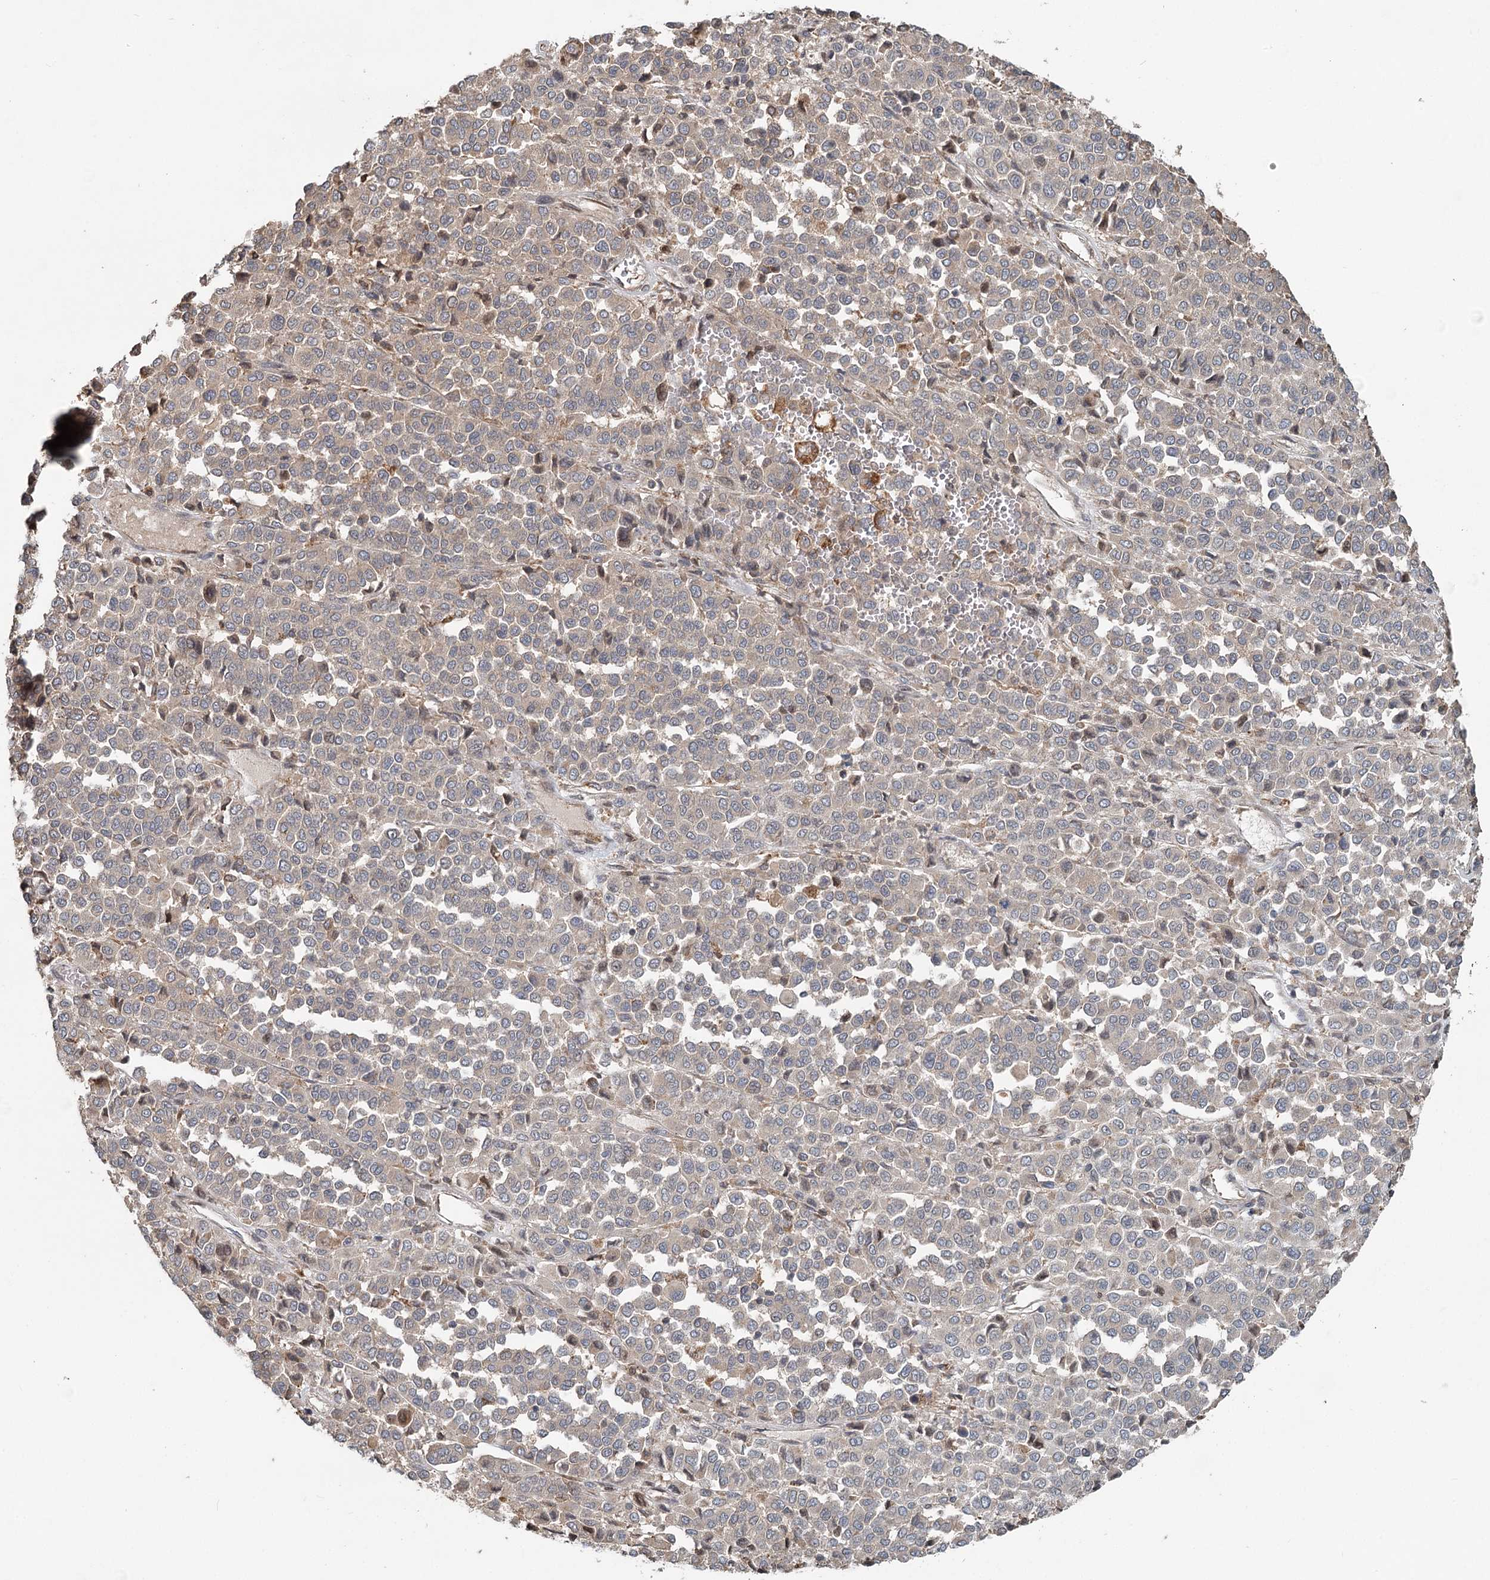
{"staining": {"intensity": "weak", "quantity": "<25%", "location": "cytoplasmic/membranous"}, "tissue": "melanoma", "cell_type": "Tumor cells", "image_type": "cancer", "snomed": [{"axis": "morphology", "description": "Malignant melanoma, Metastatic site"}, {"axis": "topography", "description": "Pancreas"}], "caption": "High power microscopy histopathology image of an immunohistochemistry (IHC) image of malignant melanoma (metastatic site), revealing no significant positivity in tumor cells.", "gene": "RNF111", "patient": {"sex": "female", "age": 30}}